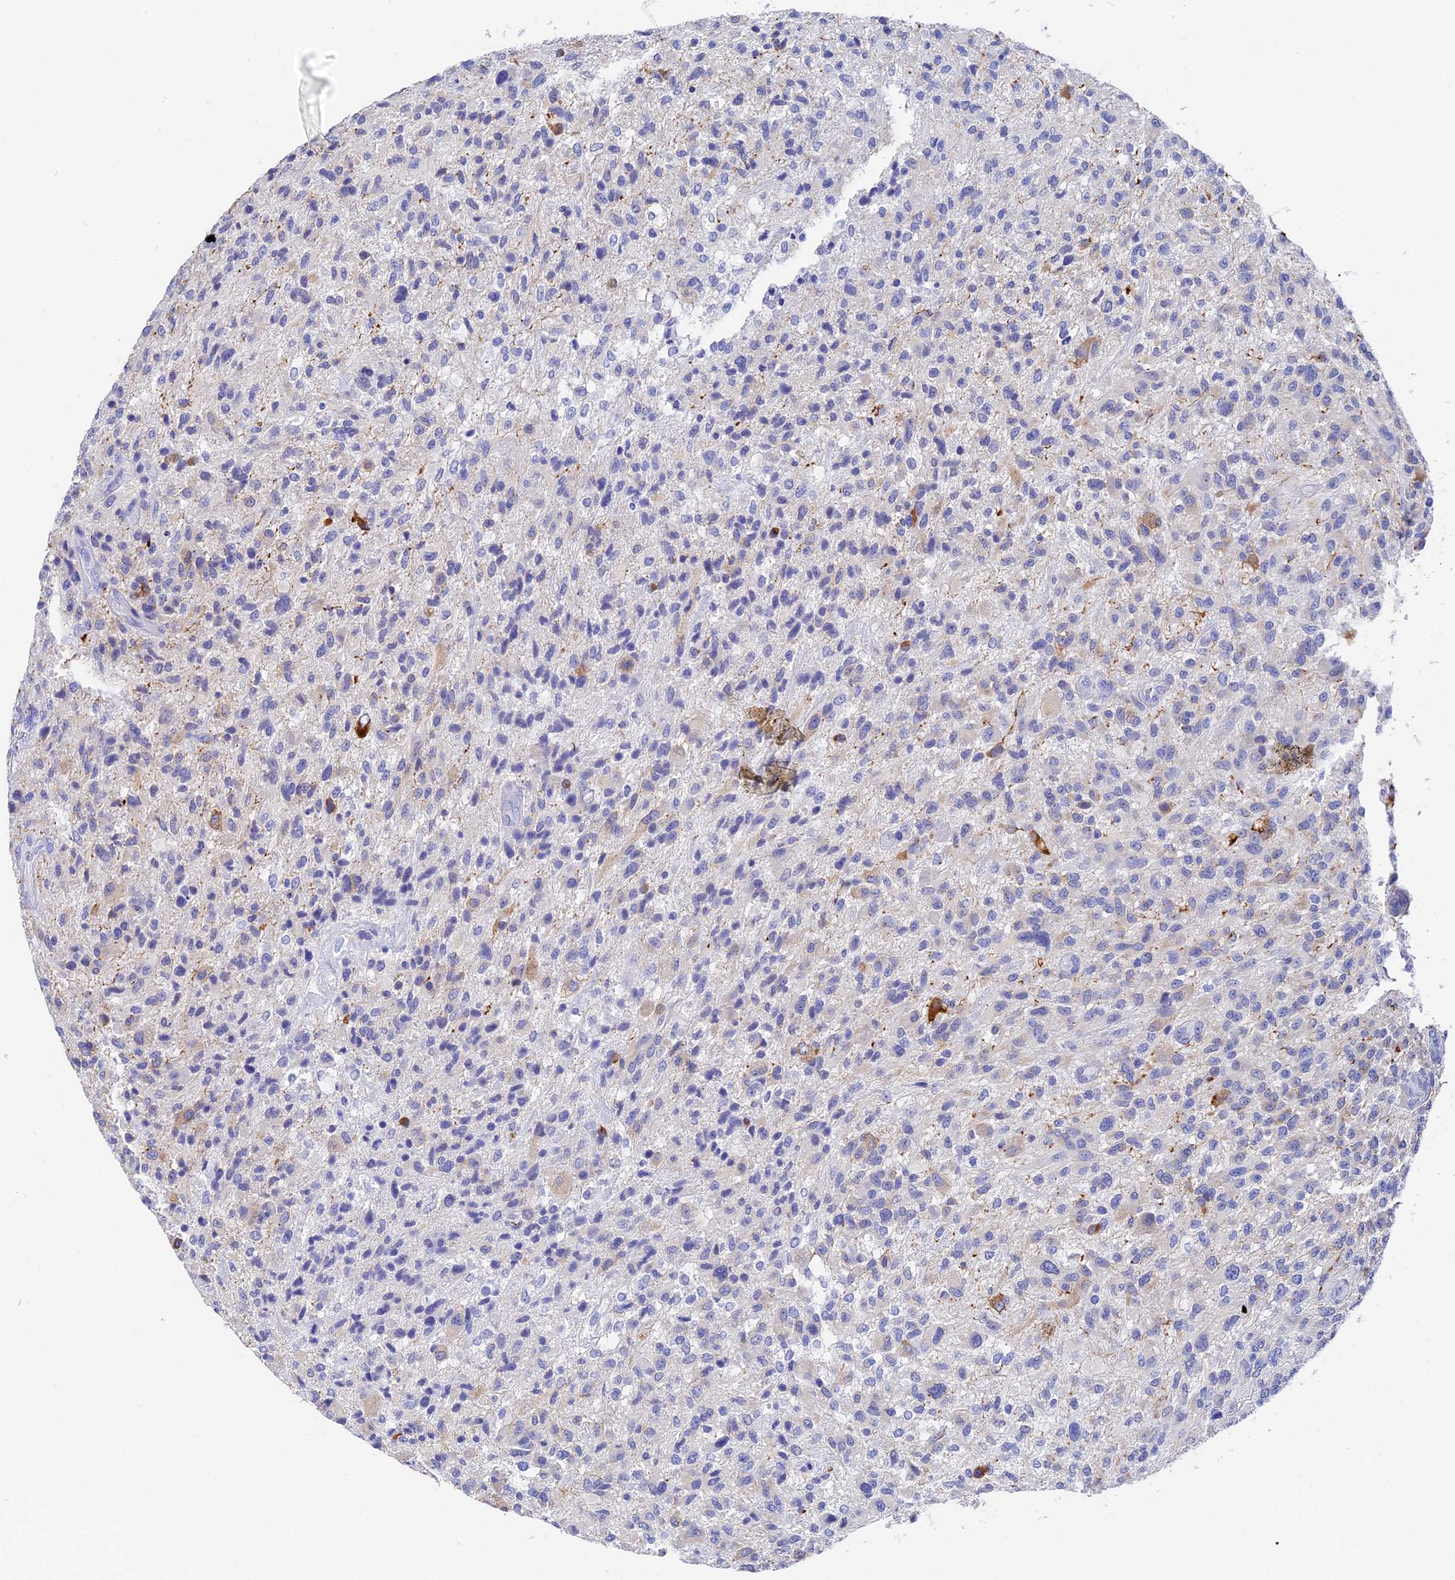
{"staining": {"intensity": "negative", "quantity": "none", "location": "none"}, "tissue": "glioma", "cell_type": "Tumor cells", "image_type": "cancer", "snomed": [{"axis": "morphology", "description": "Glioma, malignant, High grade"}, {"axis": "topography", "description": "Brain"}], "caption": "High power microscopy micrograph of an IHC photomicrograph of glioma, revealing no significant expression in tumor cells. (Brightfield microscopy of DAB immunohistochemistry at high magnification).", "gene": "VPS33B", "patient": {"sex": "male", "age": 47}}